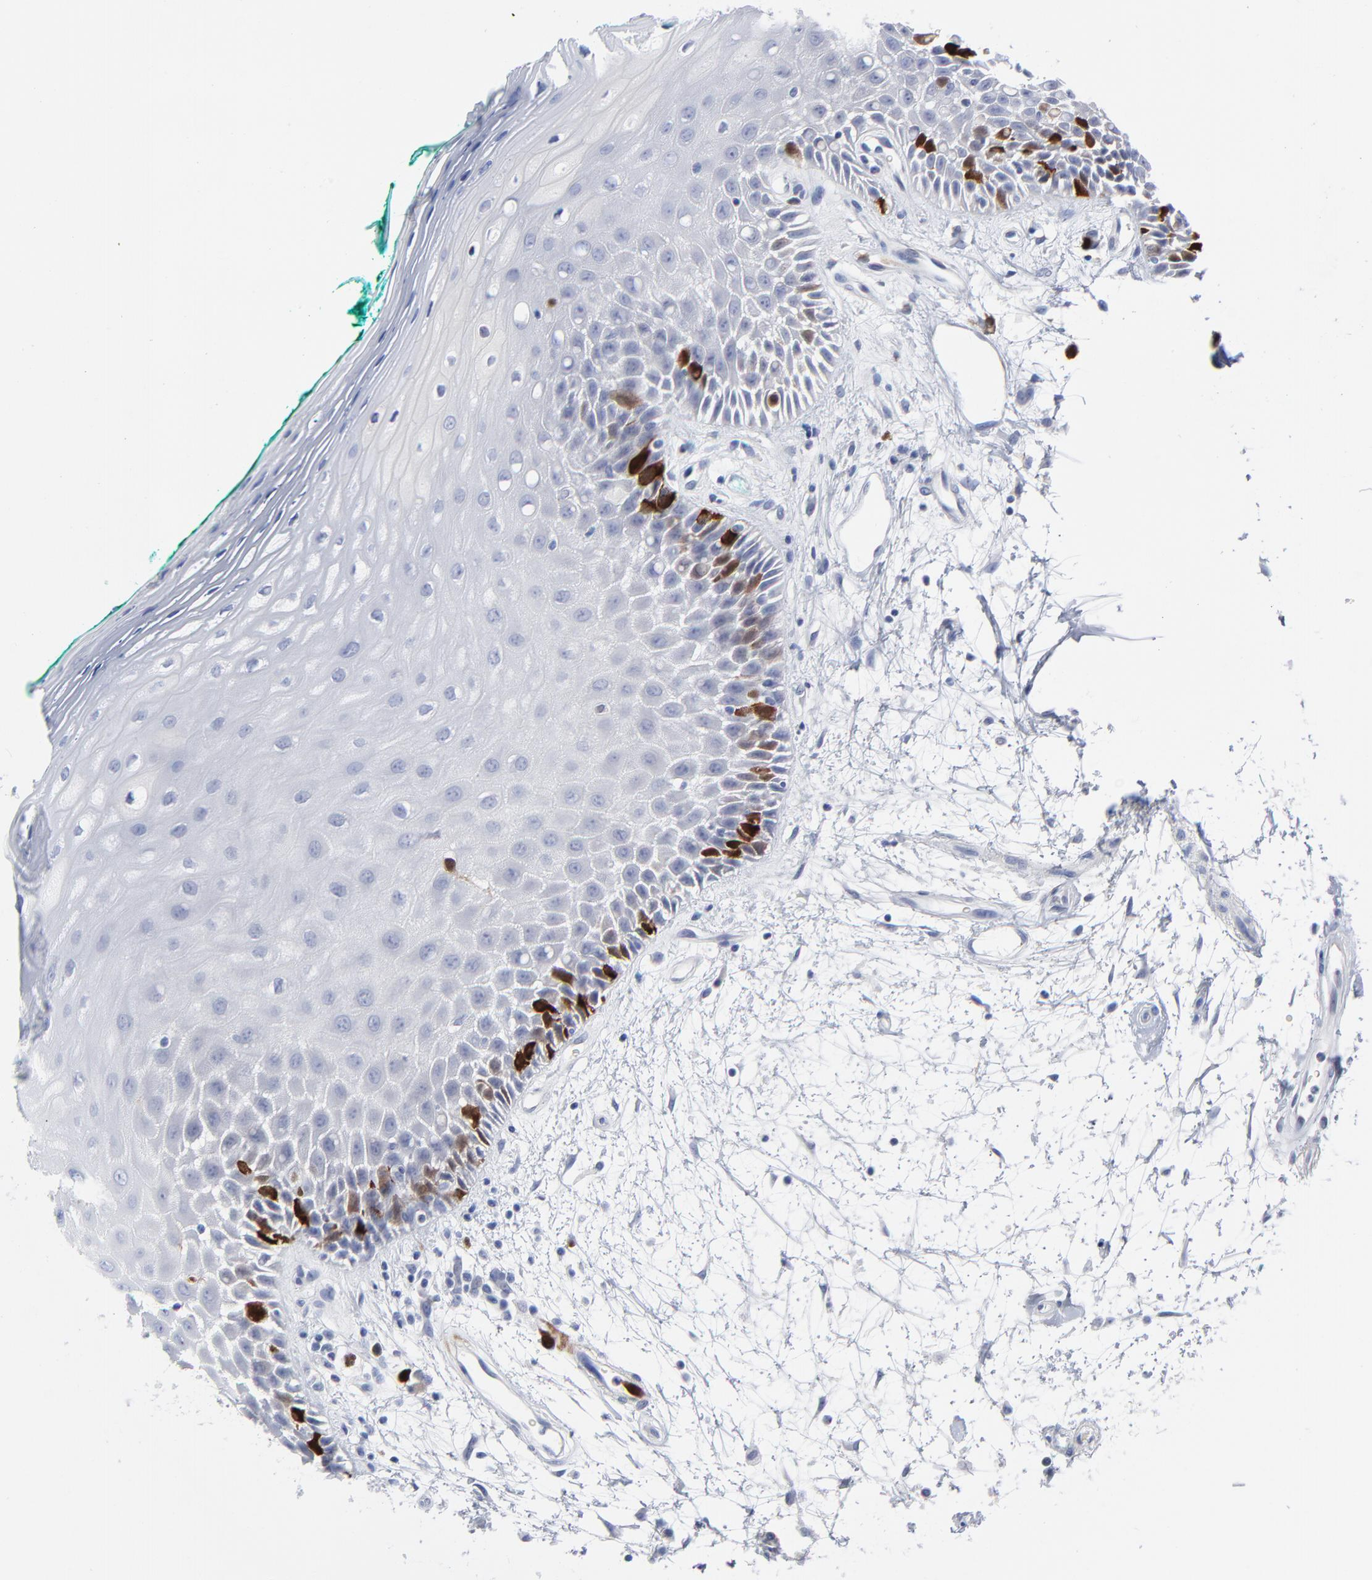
{"staining": {"intensity": "strong", "quantity": "<25%", "location": "cytoplasmic/membranous,nuclear"}, "tissue": "oral mucosa", "cell_type": "Squamous epithelial cells", "image_type": "normal", "snomed": [{"axis": "morphology", "description": "Normal tissue, NOS"}, {"axis": "morphology", "description": "Squamous cell carcinoma, NOS"}, {"axis": "topography", "description": "Skeletal muscle"}, {"axis": "topography", "description": "Oral tissue"}, {"axis": "topography", "description": "Head-Neck"}], "caption": "The histopathology image demonstrates immunohistochemical staining of normal oral mucosa. There is strong cytoplasmic/membranous,nuclear expression is seen in about <25% of squamous epithelial cells. (DAB (3,3'-diaminobenzidine) IHC with brightfield microscopy, high magnification).", "gene": "CDK1", "patient": {"sex": "female", "age": 84}}